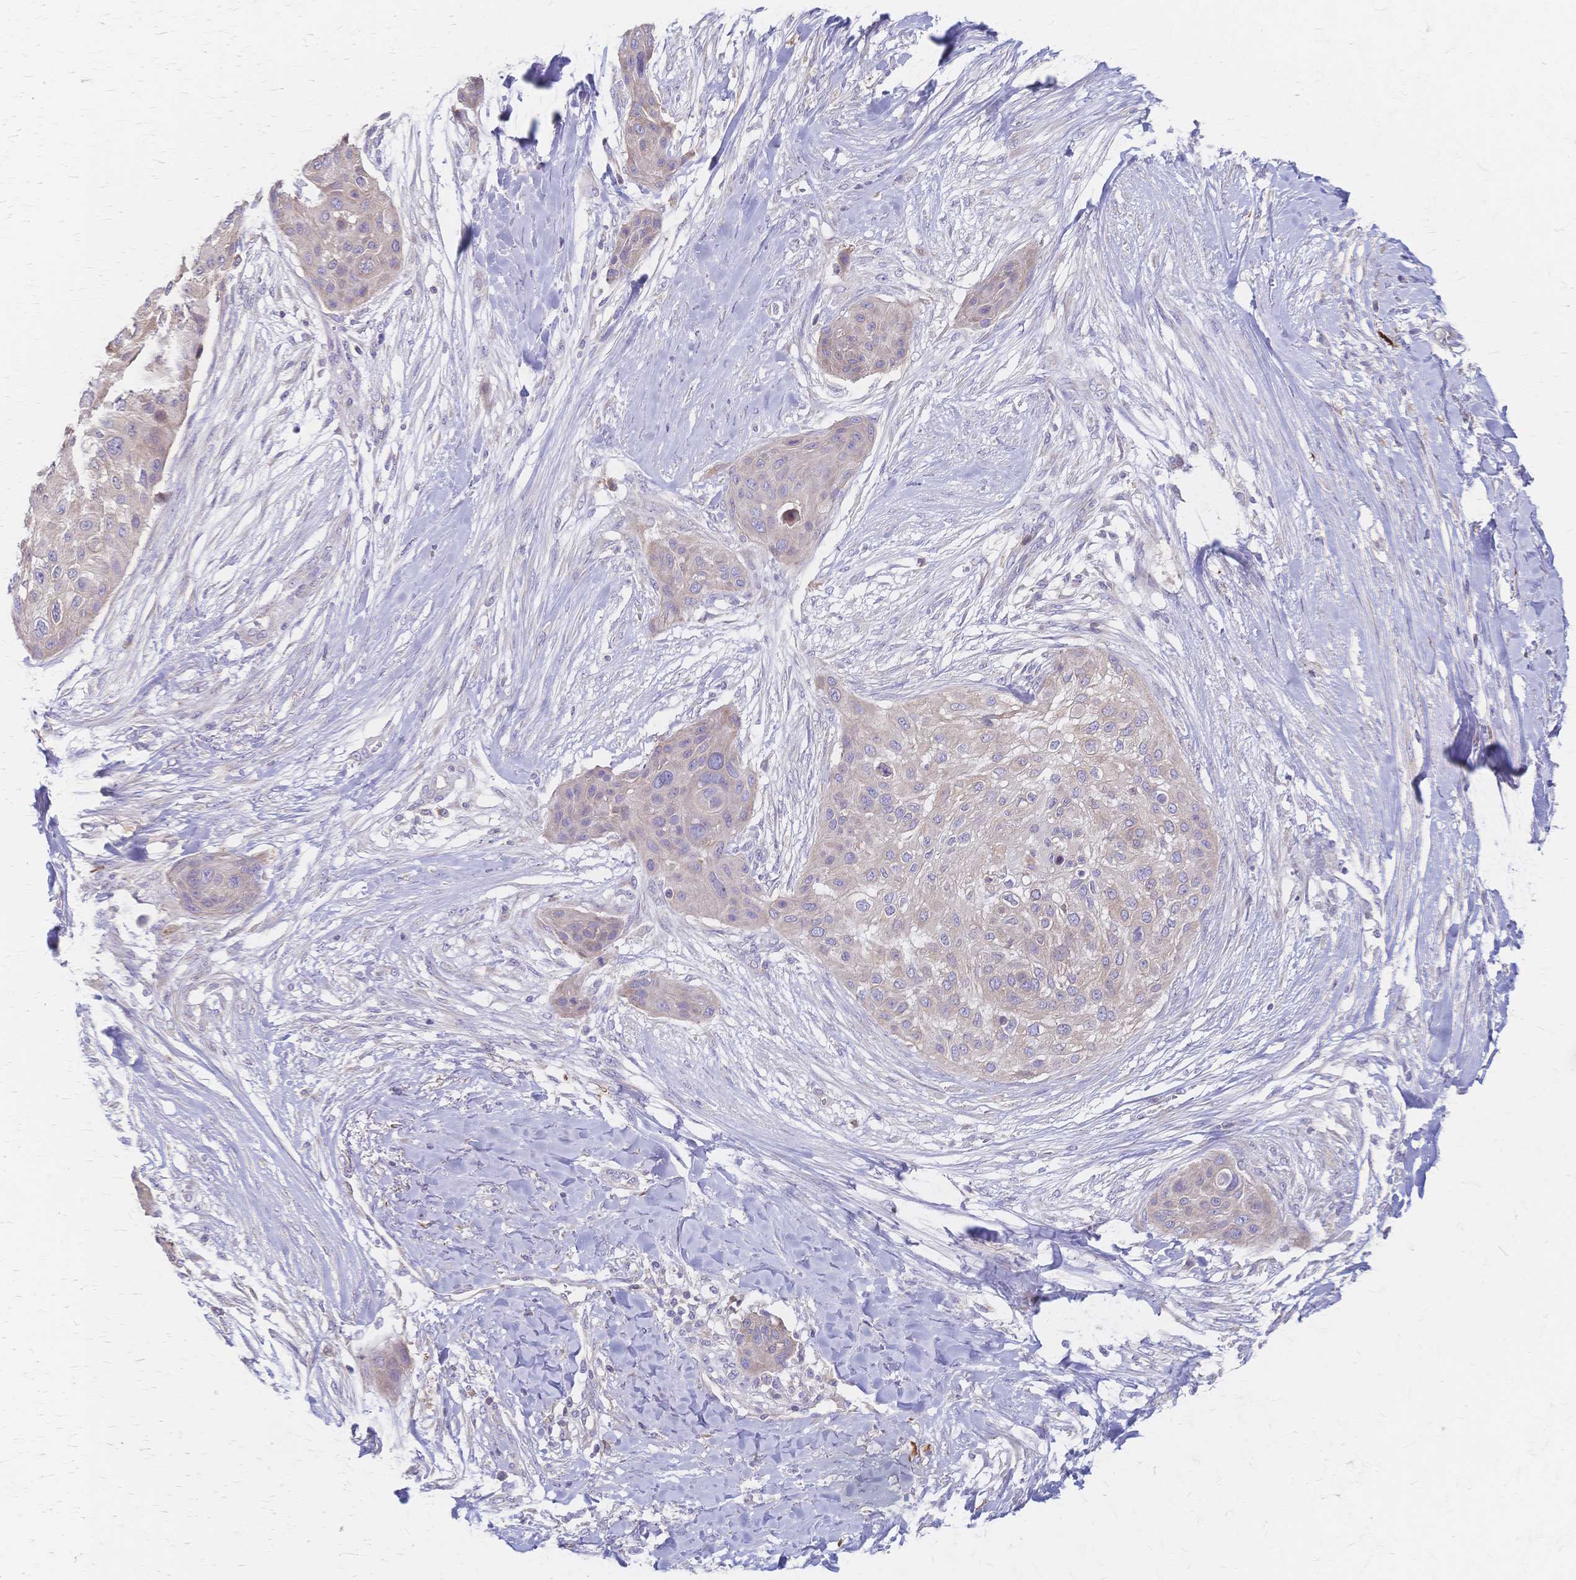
{"staining": {"intensity": "weak", "quantity": "<25%", "location": "cytoplasmic/membranous"}, "tissue": "skin cancer", "cell_type": "Tumor cells", "image_type": "cancer", "snomed": [{"axis": "morphology", "description": "Squamous cell carcinoma, NOS"}, {"axis": "topography", "description": "Skin"}], "caption": "Skin squamous cell carcinoma was stained to show a protein in brown. There is no significant positivity in tumor cells.", "gene": "CYB5A", "patient": {"sex": "female", "age": 87}}